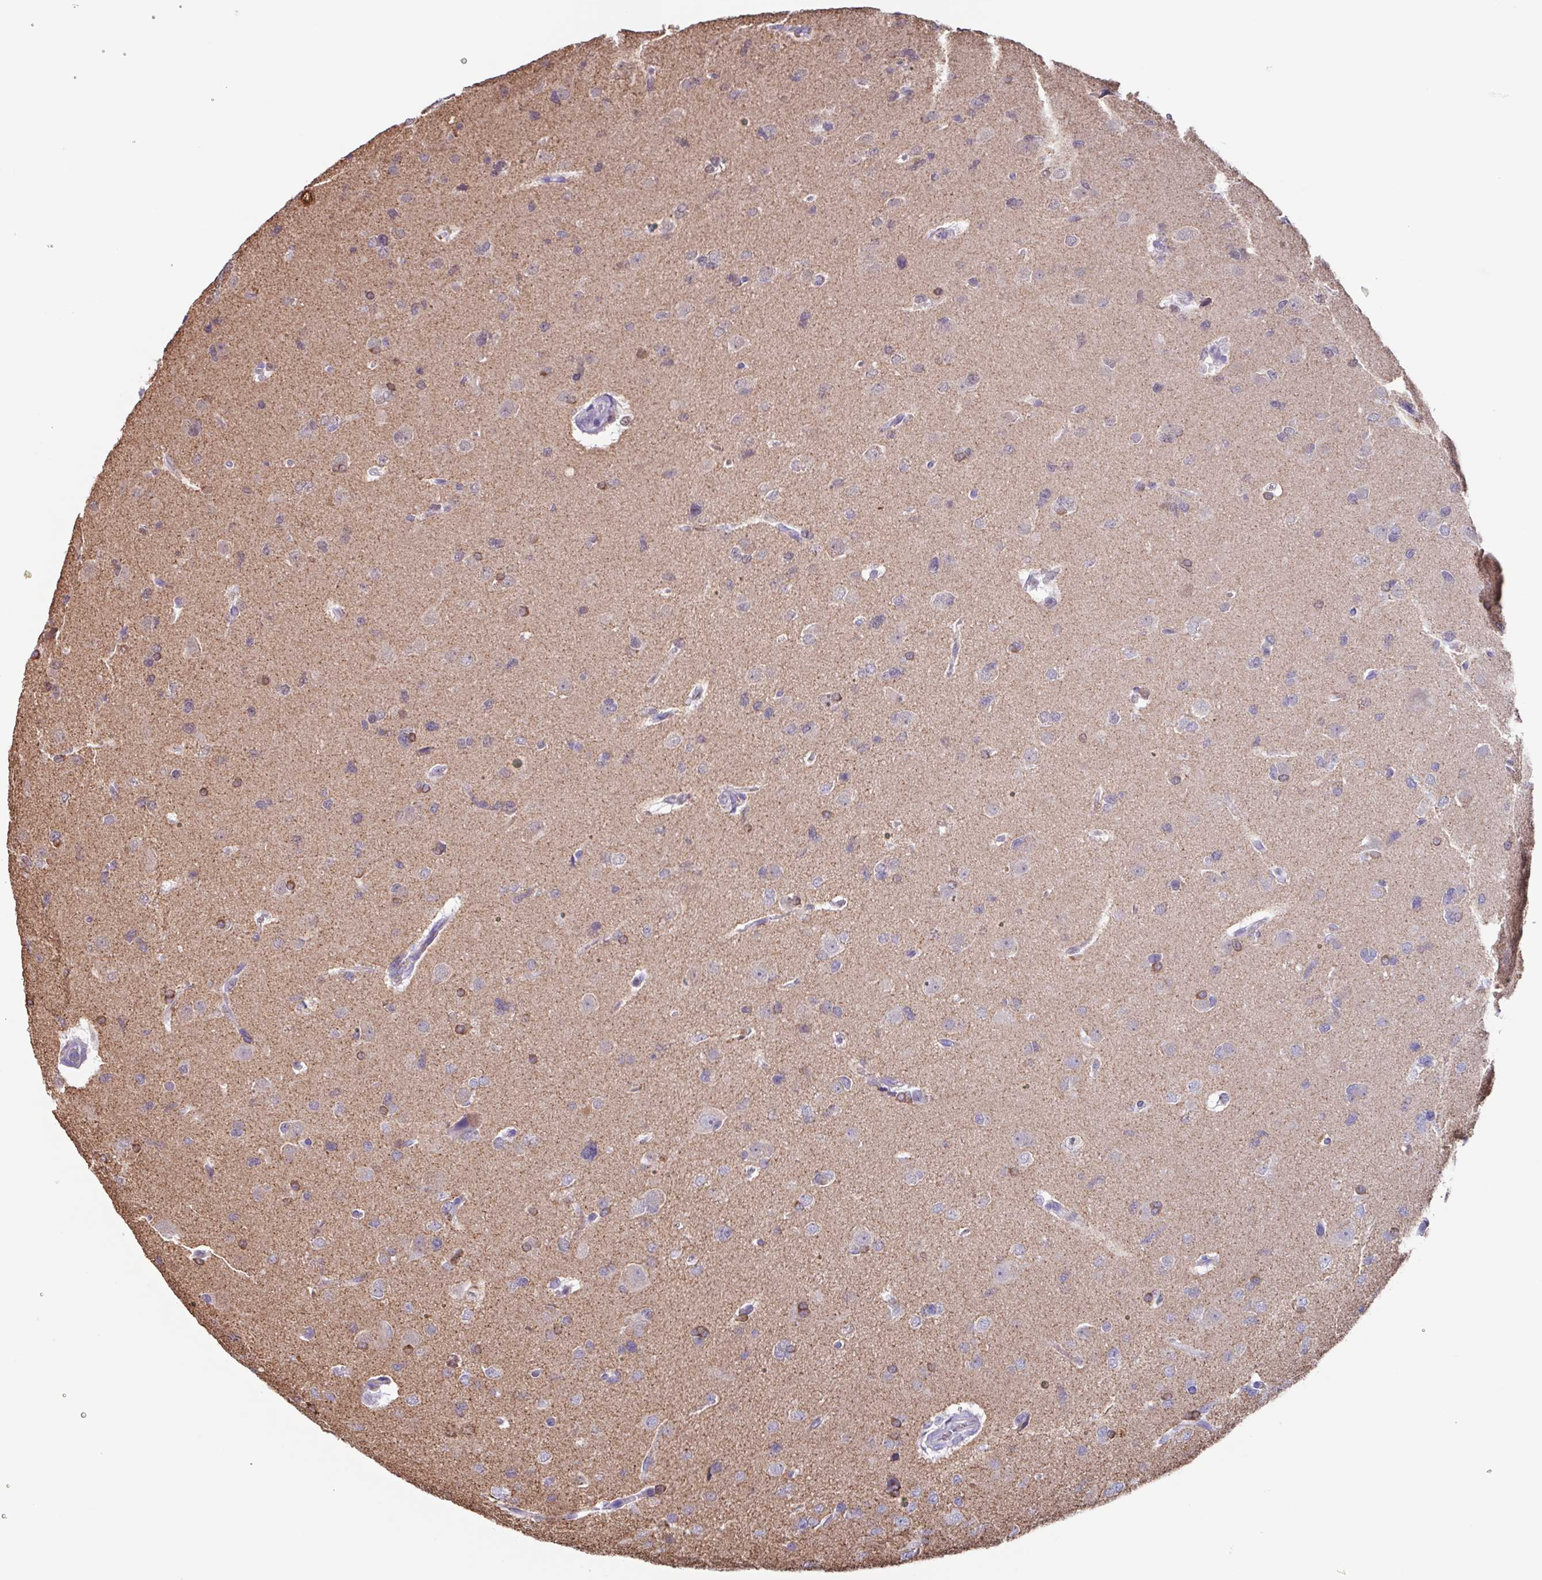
{"staining": {"intensity": "negative", "quantity": "none", "location": "none"}, "tissue": "glioma", "cell_type": "Tumor cells", "image_type": "cancer", "snomed": [{"axis": "morphology", "description": "Glioma, malignant, Low grade"}, {"axis": "topography", "description": "Brain"}], "caption": "The photomicrograph reveals no staining of tumor cells in low-grade glioma (malignant).", "gene": "TPD52", "patient": {"sex": "female", "age": 55}}